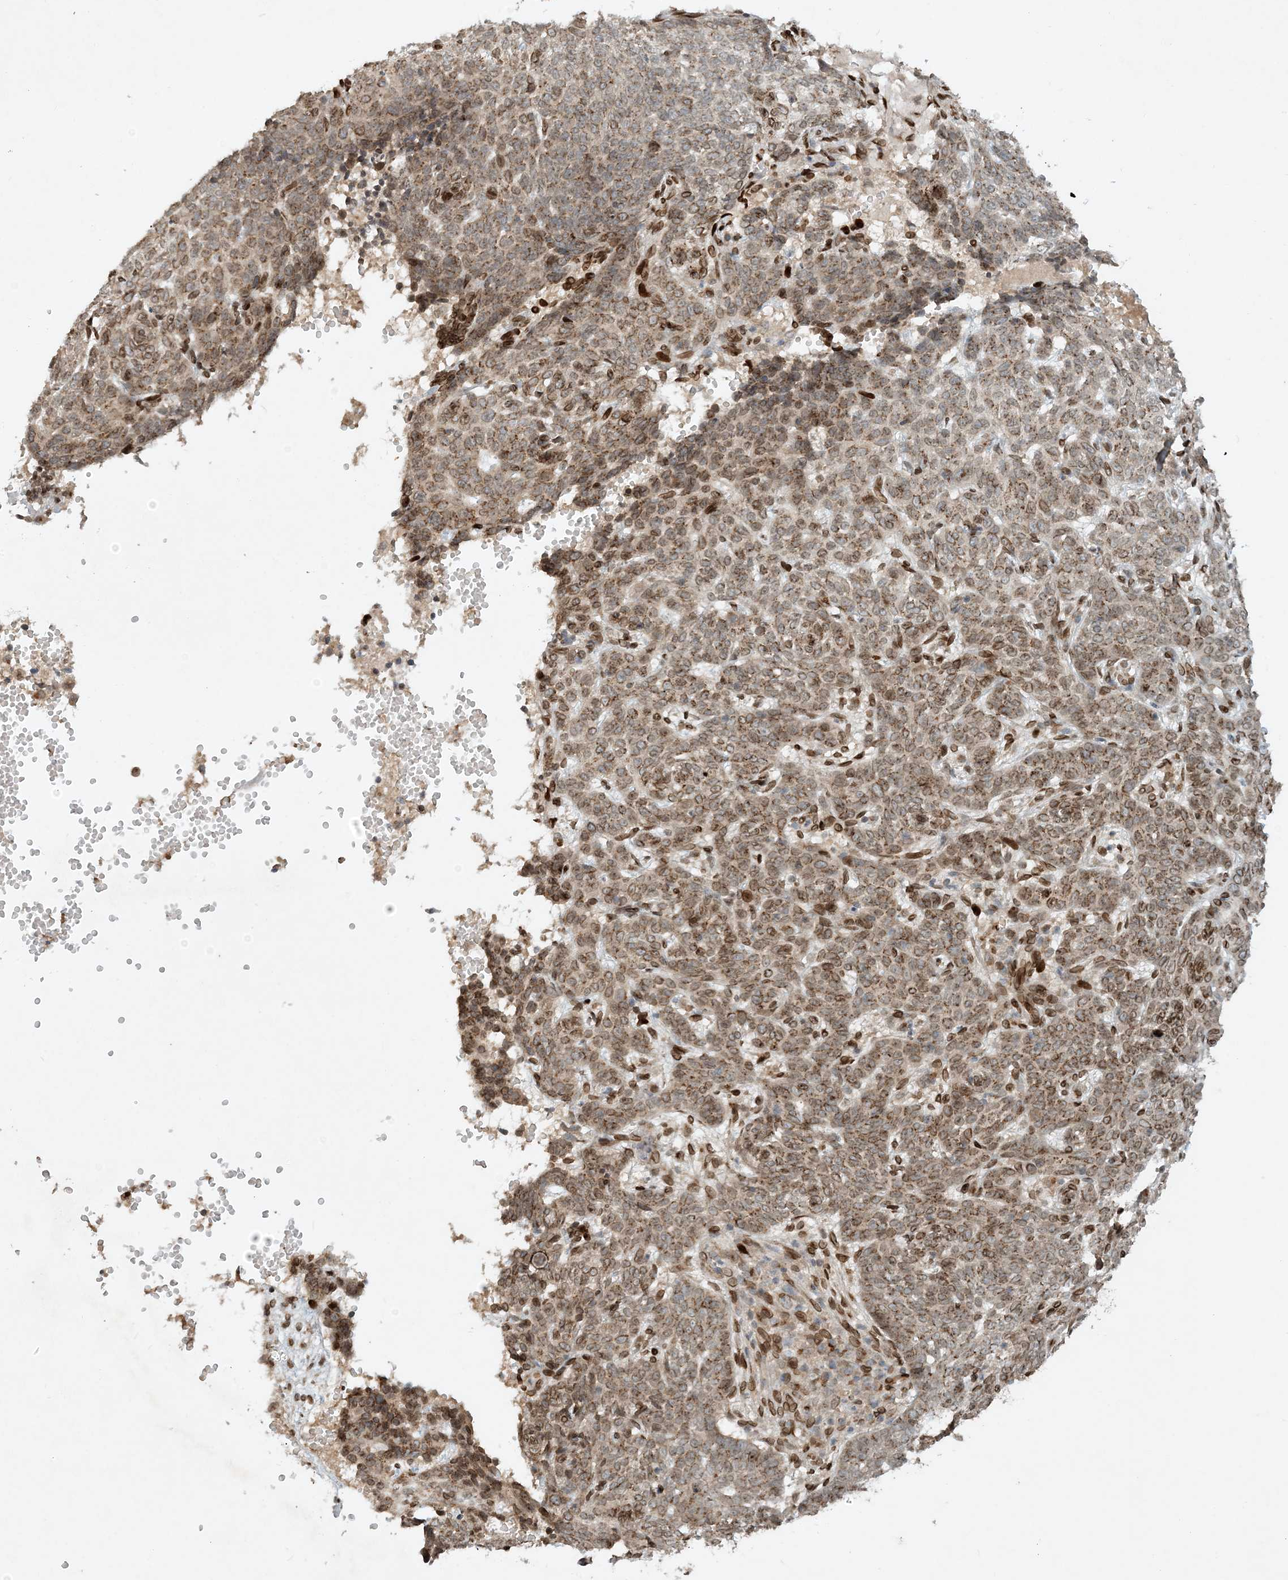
{"staining": {"intensity": "moderate", "quantity": ">75%", "location": "cytoplasmic/membranous,nuclear"}, "tissue": "skin cancer", "cell_type": "Tumor cells", "image_type": "cancer", "snomed": [{"axis": "morphology", "description": "Basal cell carcinoma"}, {"axis": "topography", "description": "Skin"}], "caption": "Moderate cytoplasmic/membranous and nuclear positivity for a protein is identified in about >75% of tumor cells of basal cell carcinoma (skin) using IHC.", "gene": "SLC35A2", "patient": {"sex": "male", "age": 85}}